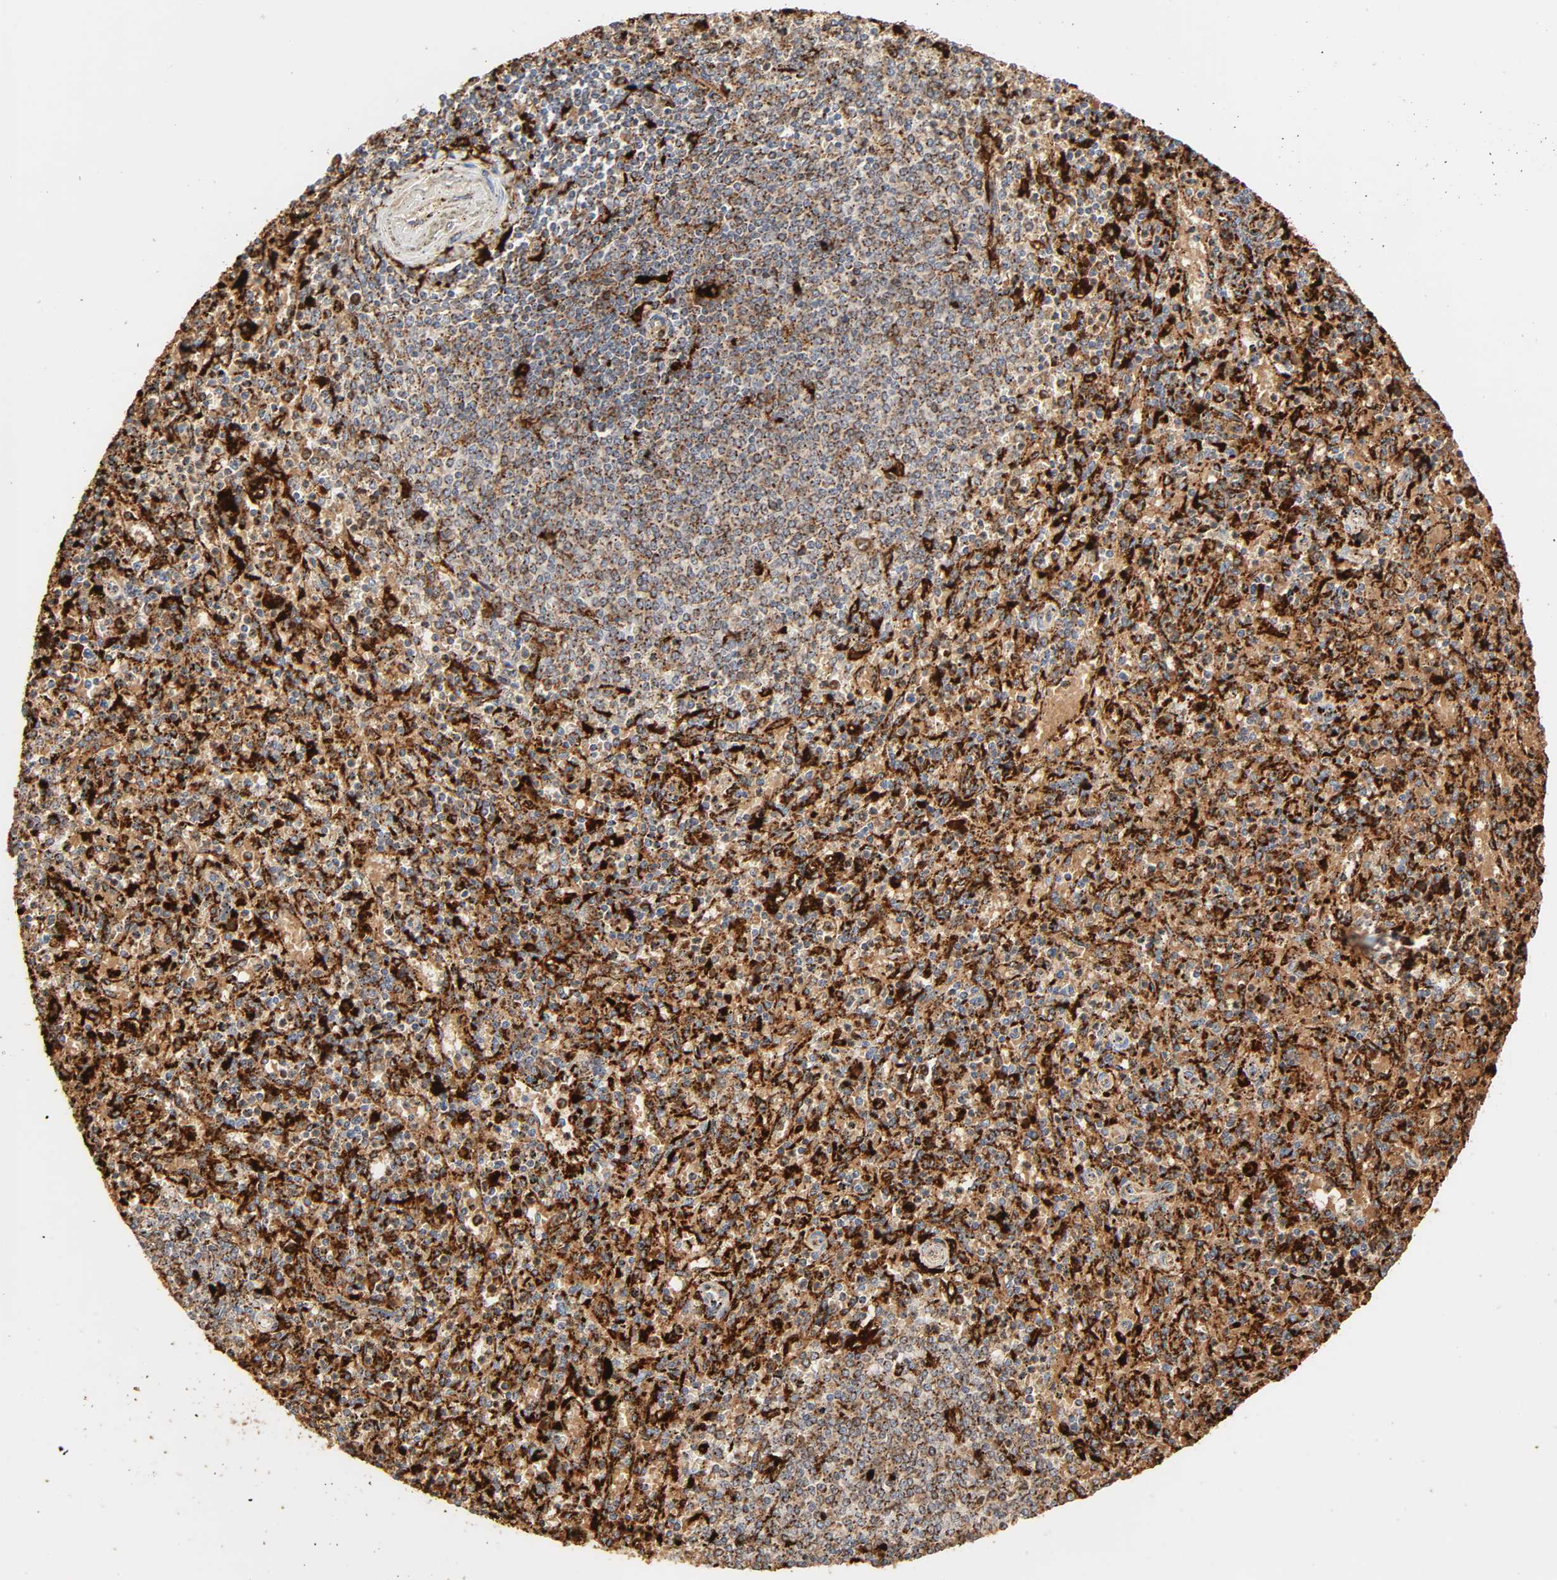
{"staining": {"intensity": "strong", "quantity": ">75%", "location": "cytoplasmic/membranous"}, "tissue": "spleen", "cell_type": "Cells in red pulp", "image_type": "normal", "snomed": [{"axis": "morphology", "description": "Normal tissue, NOS"}, {"axis": "topography", "description": "Spleen"}], "caption": "A high-resolution photomicrograph shows IHC staining of normal spleen, which shows strong cytoplasmic/membranous positivity in approximately >75% of cells in red pulp. (Brightfield microscopy of DAB IHC at high magnification).", "gene": "PSAP", "patient": {"sex": "male", "age": 72}}